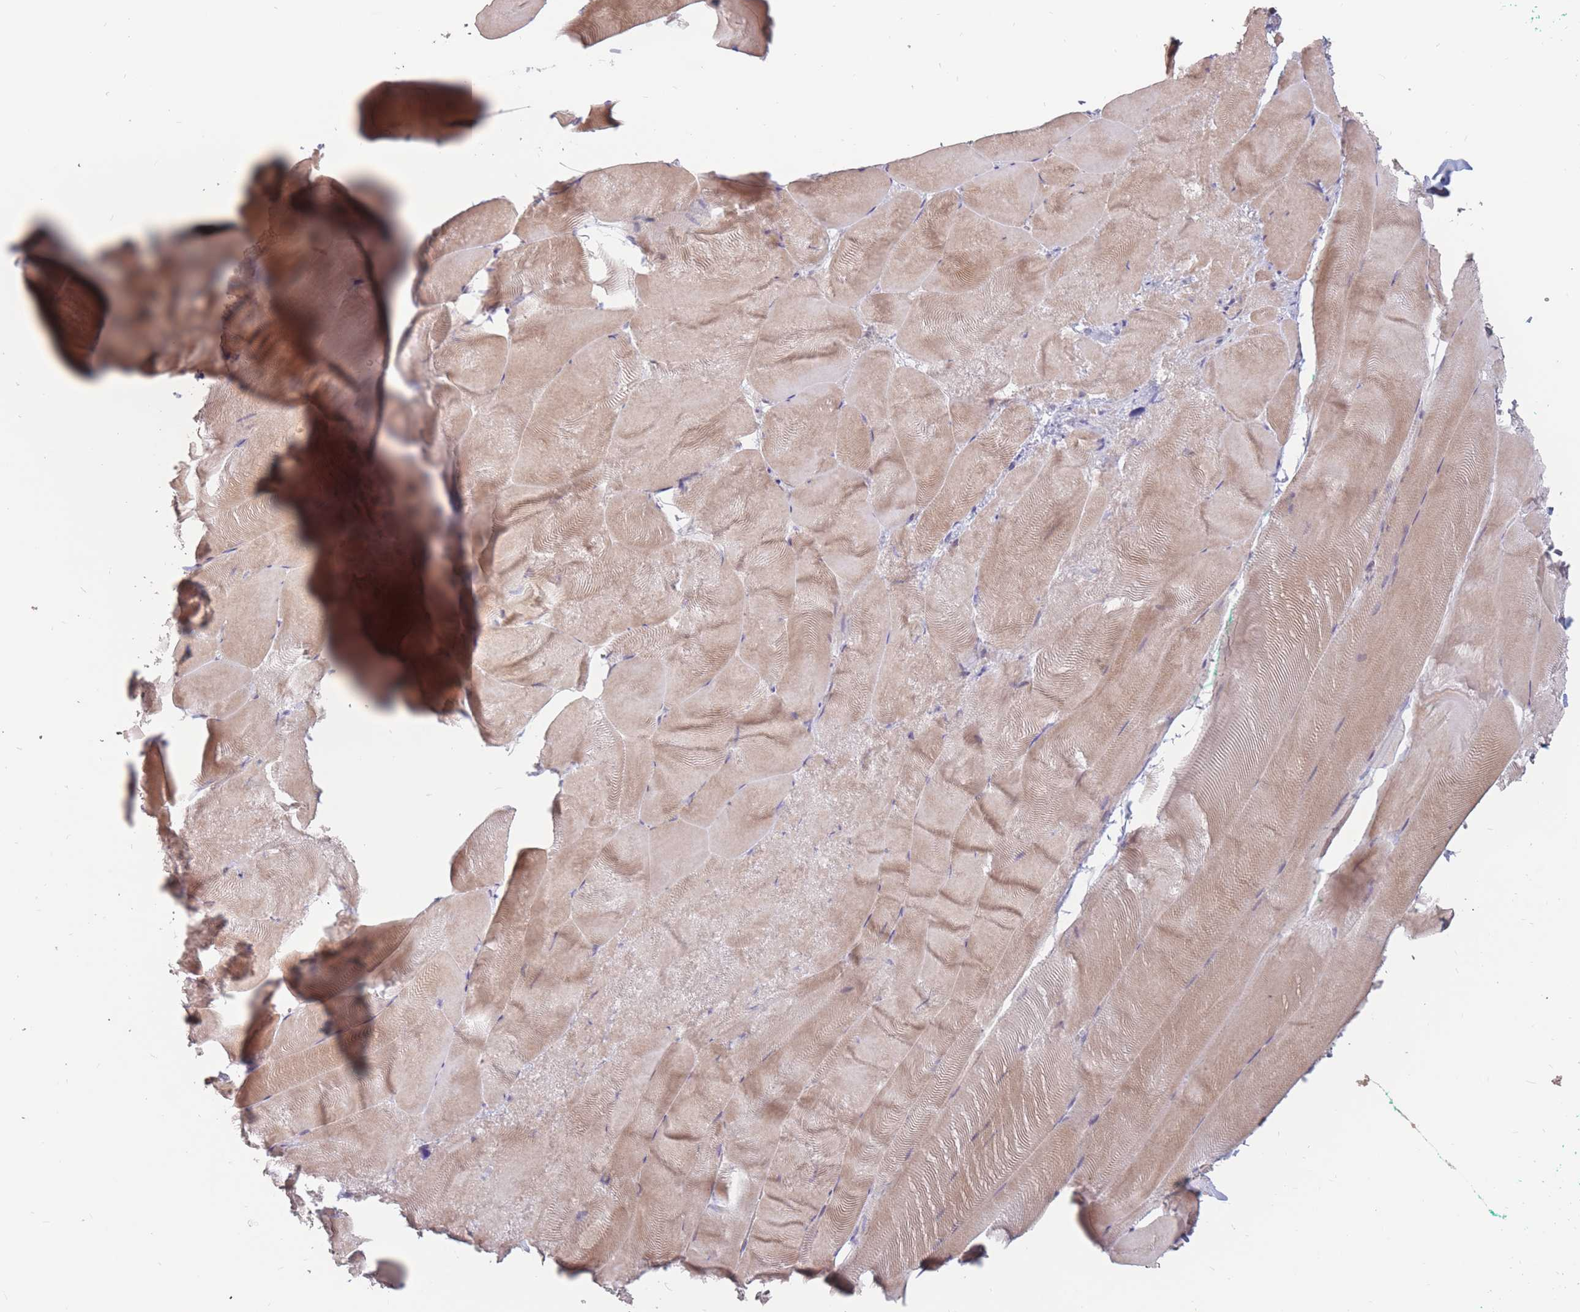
{"staining": {"intensity": "weak", "quantity": ">75%", "location": "cytoplasmic/membranous"}, "tissue": "skeletal muscle", "cell_type": "Myocytes", "image_type": "normal", "snomed": [{"axis": "morphology", "description": "Normal tissue, NOS"}, {"axis": "topography", "description": "Skeletal muscle"}], "caption": "Brown immunohistochemical staining in unremarkable human skeletal muscle exhibits weak cytoplasmic/membranous expression in about >75% of myocytes. (brown staining indicates protein expression, while blue staining denotes nuclei).", "gene": "PTGDR", "patient": {"sex": "female", "age": 64}}